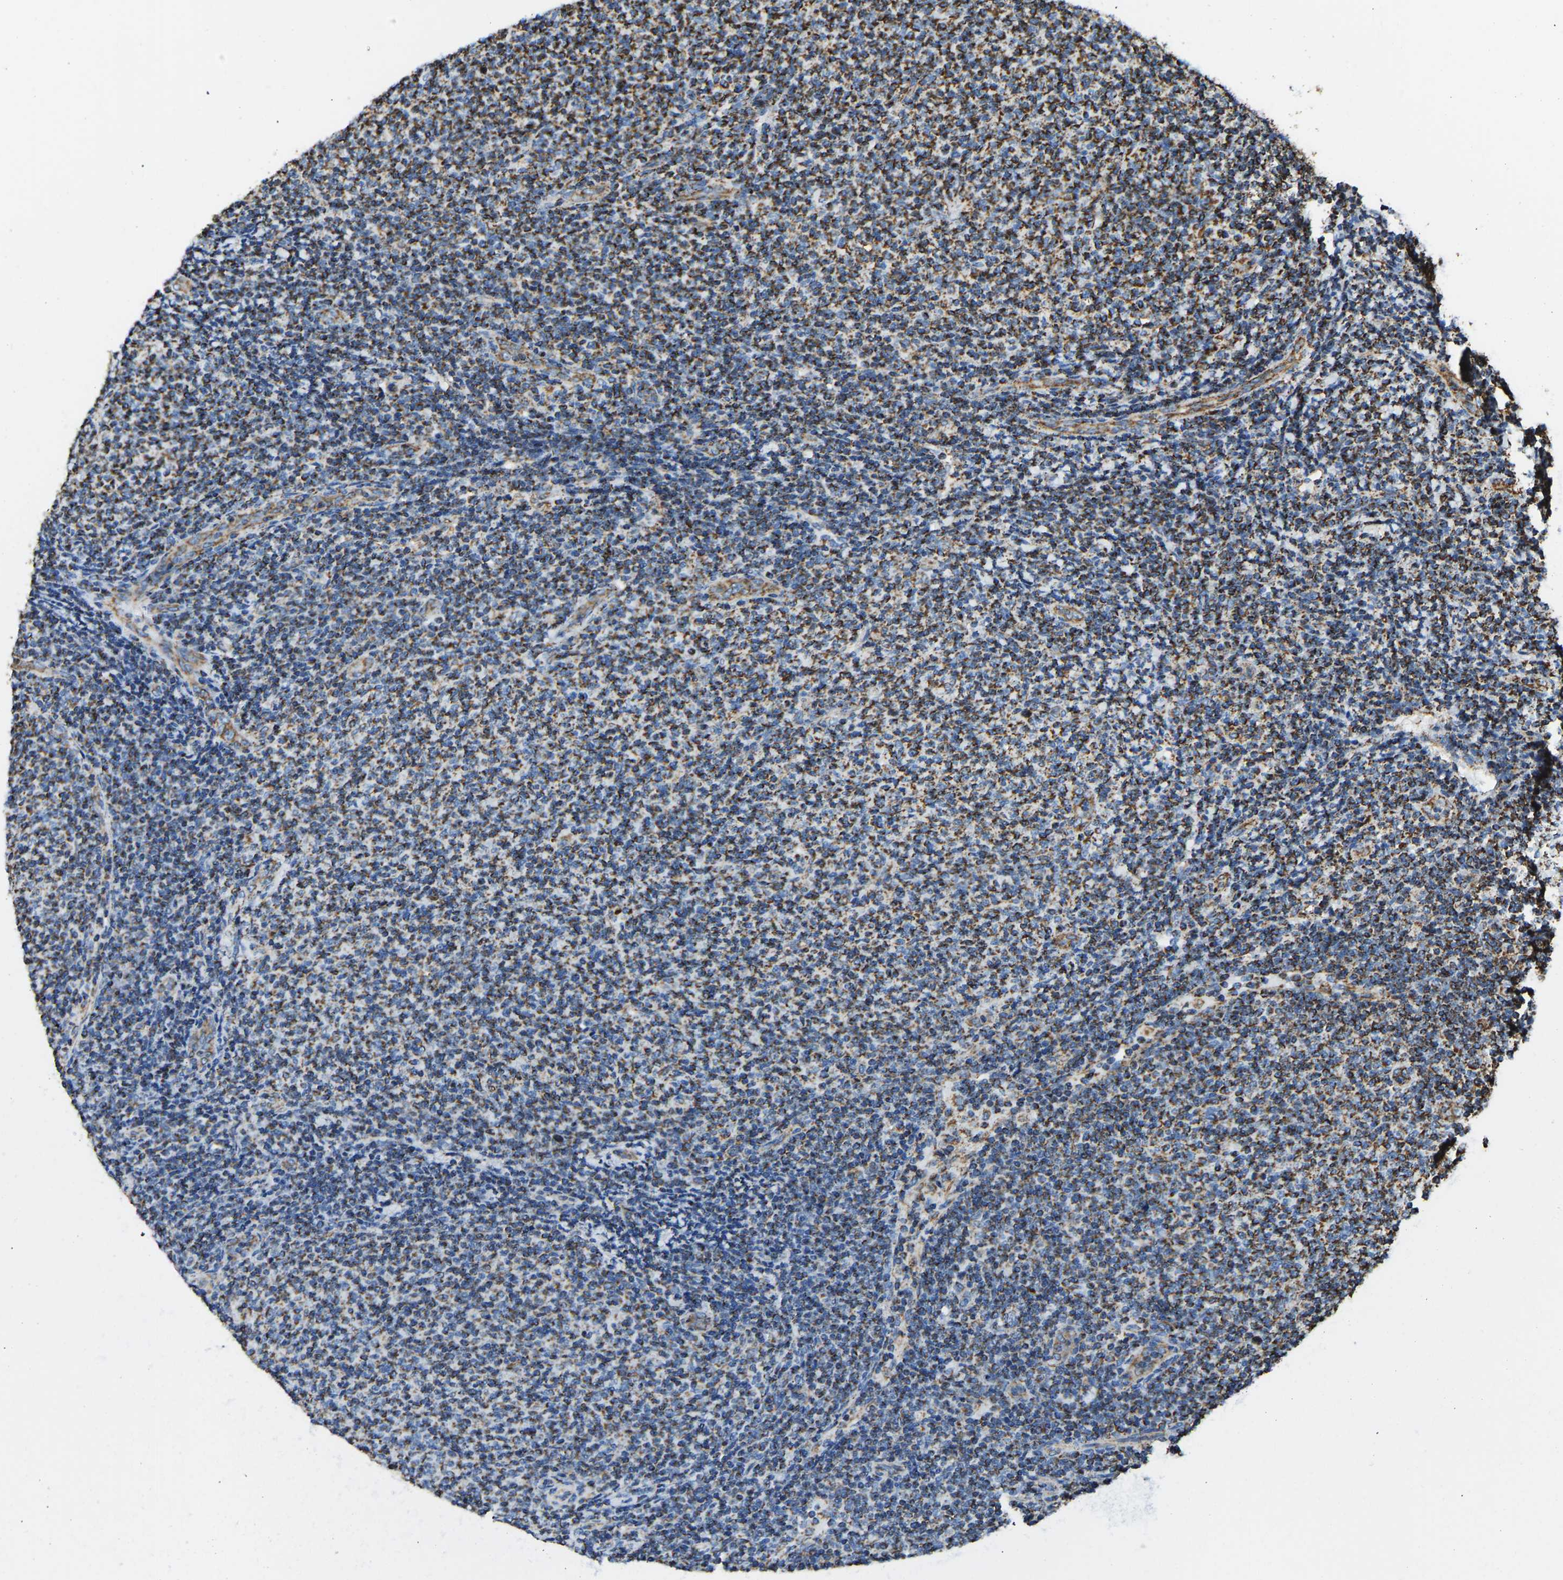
{"staining": {"intensity": "moderate", "quantity": ">75%", "location": "cytoplasmic/membranous"}, "tissue": "lymphoma", "cell_type": "Tumor cells", "image_type": "cancer", "snomed": [{"axis": "morphology", "description": "Malignant lymphoma, non-Hodgkin's type, Low grade"}, {"axis": "topography", "description": "Lymph node"}], "caption": "This histopathology image demonstrates immunohistochemistry staining of human malignant lymphoma, non-Hodgkin's type (low-grade), with medium moderate cytoplasmic/membranous positivity in about >75% of tumor cells.", "gene": "IRX6", "patient": {"sex": "male", "age": 66}}